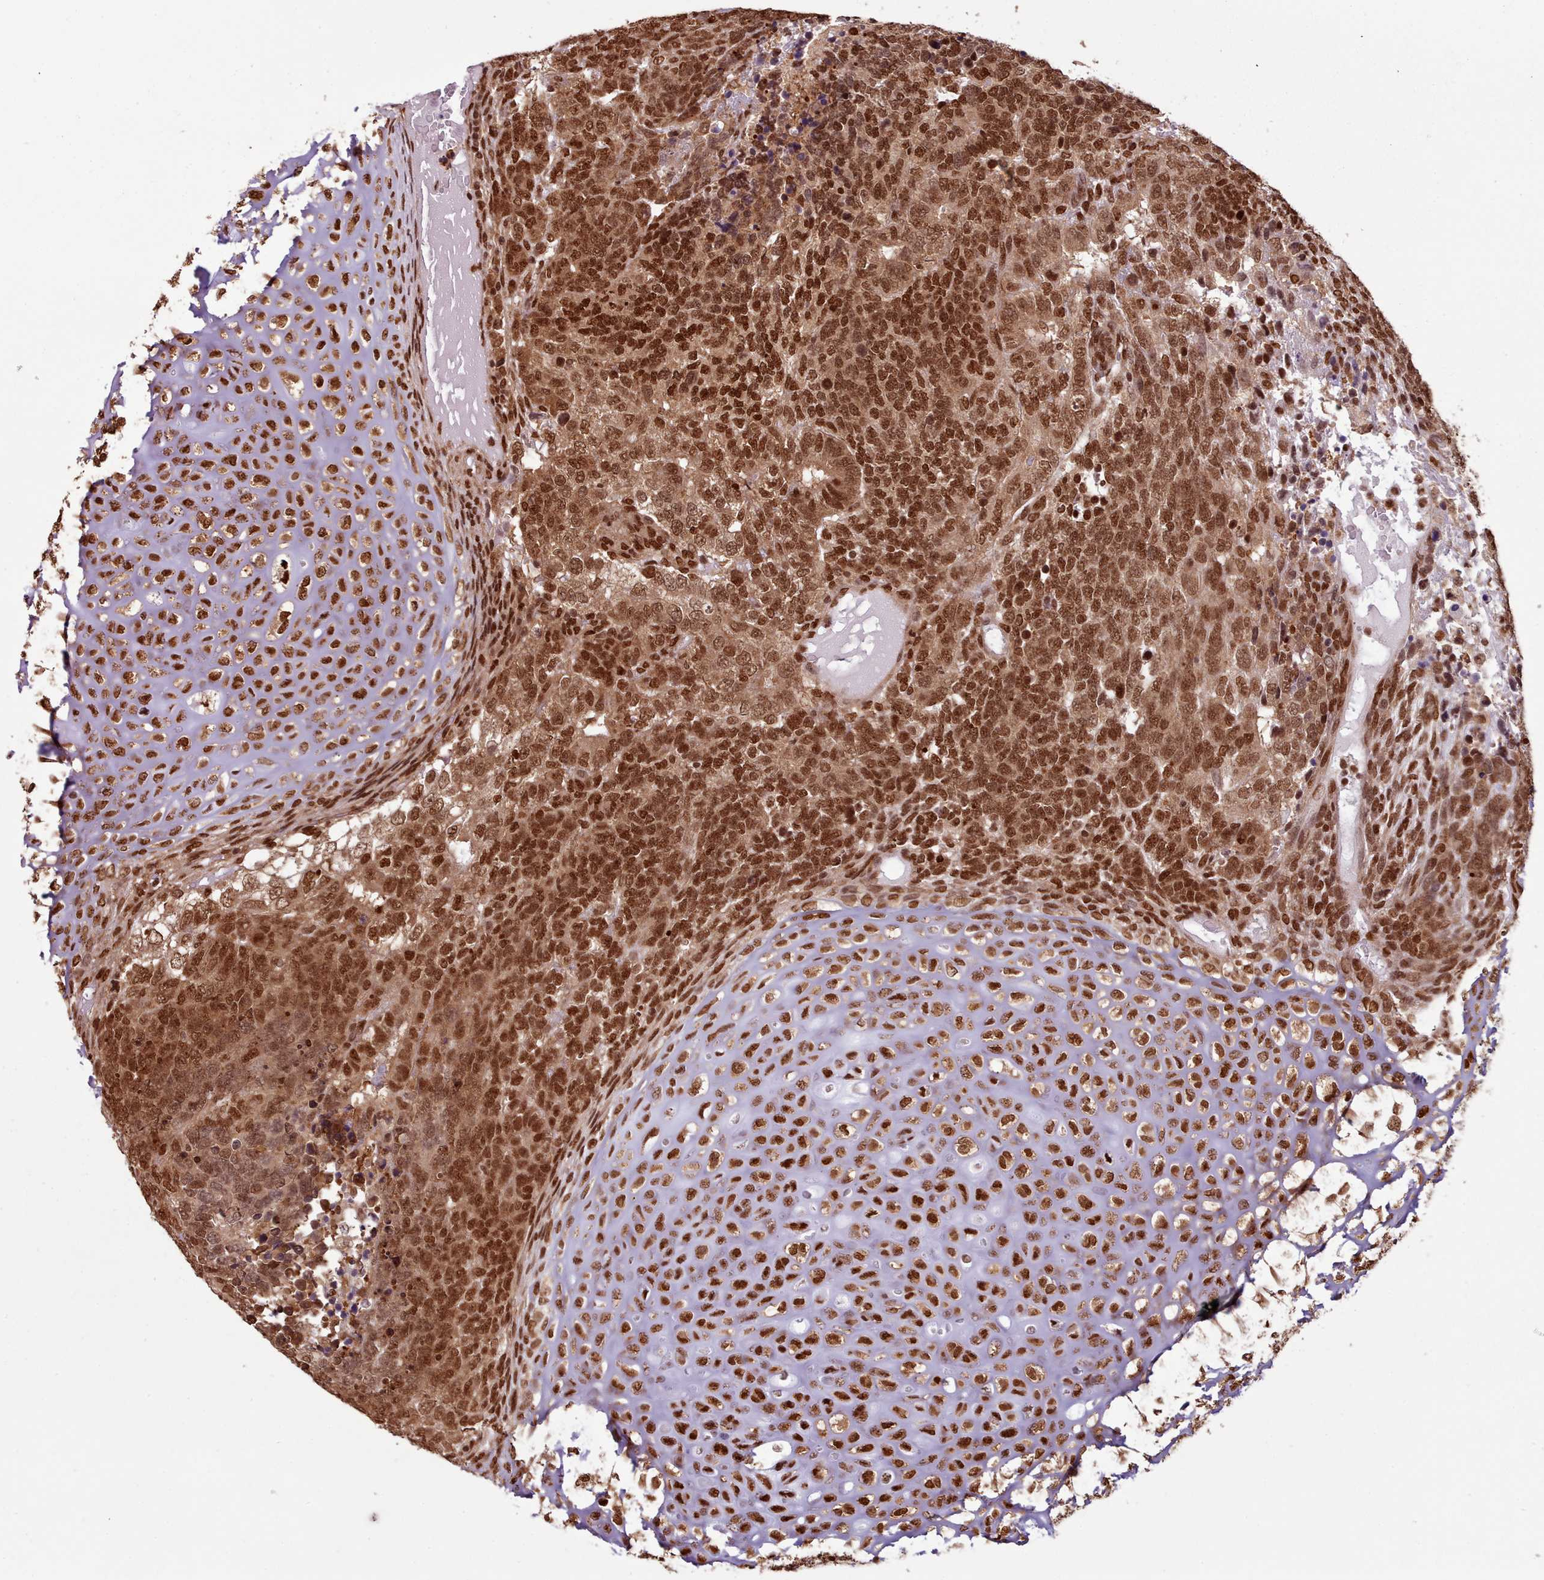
{"staining": {"intensity": "strong", "quantity": ">75%", "location": "nuclear"}, "tissue": "testis cancer", "cell_type": "Tumor cells", "image_type": "cancer", "snomed": [{"axis": "morphology", "description": "Carcinoma, Embryonal, NOS"}, {"axis": "topography", "description": "Testis"}], "caption": "A high-resolution histopathology image shows immunohistochemistry (IHC) staining of testis cancer, which demonstrates strong nuclear staining in approximately >75% of tumor cells. (DAB IHC with brightfield microscopy, high magnification).", "gene": "RPS27A", "patient": {"sex": "male", "age": 23}}